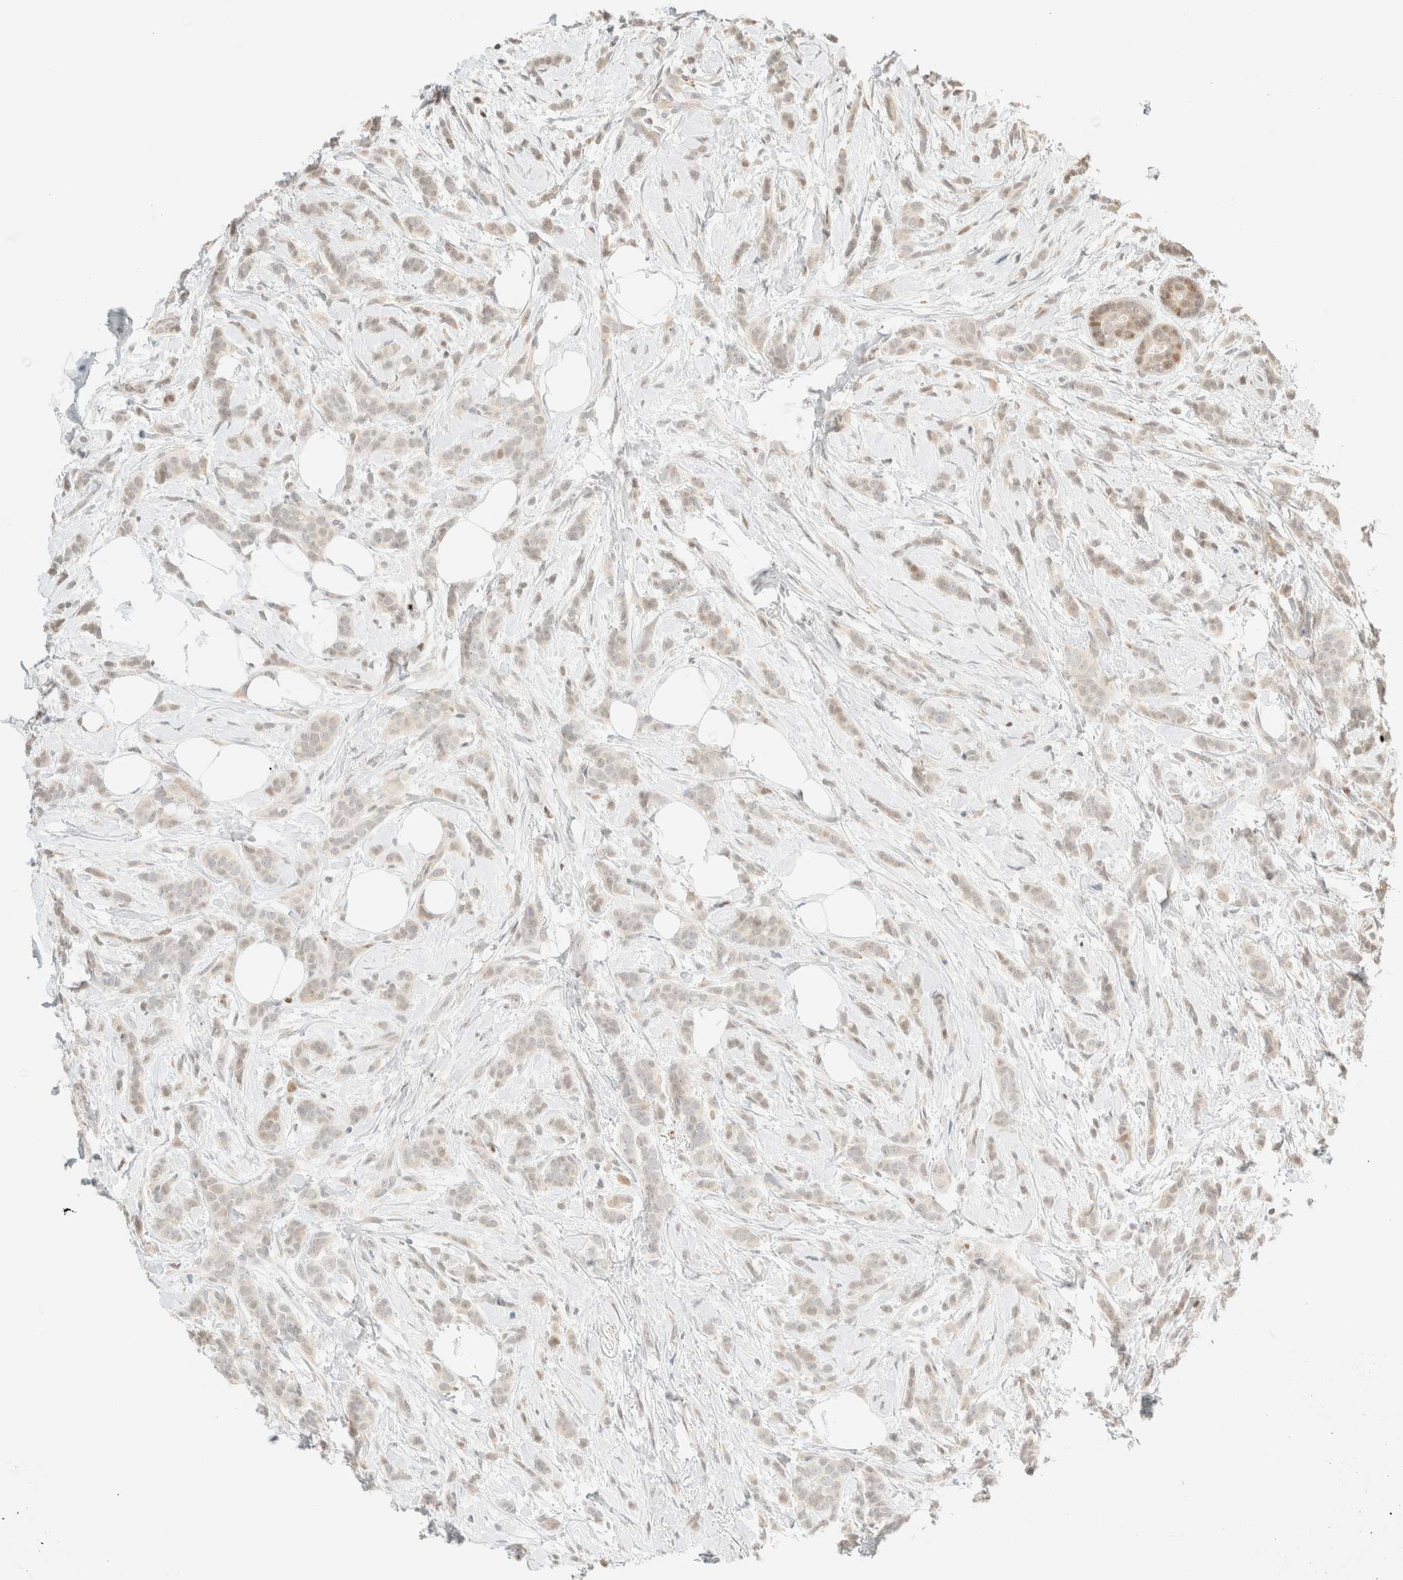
{"staining": {"intensity": "negative", "quantity": "none", "location": "none"}, "tissue": "breast cancer", "cell_type": "Tumor cells", "image_type": "cancer", "snomed": [{"axis": "morphology", "description": "Lobular carcinoma, in situ"}, {"axis": "morphology", "description": "Lobular carcinoma"}, {"axis": "topography", "description": "Breast"}], "caption": "Tumor cells show no significant protein staining in breast cancer (lobular carcinoma).", "gene": "TSR1", "patient": {"sex": "female", "age": 41}}